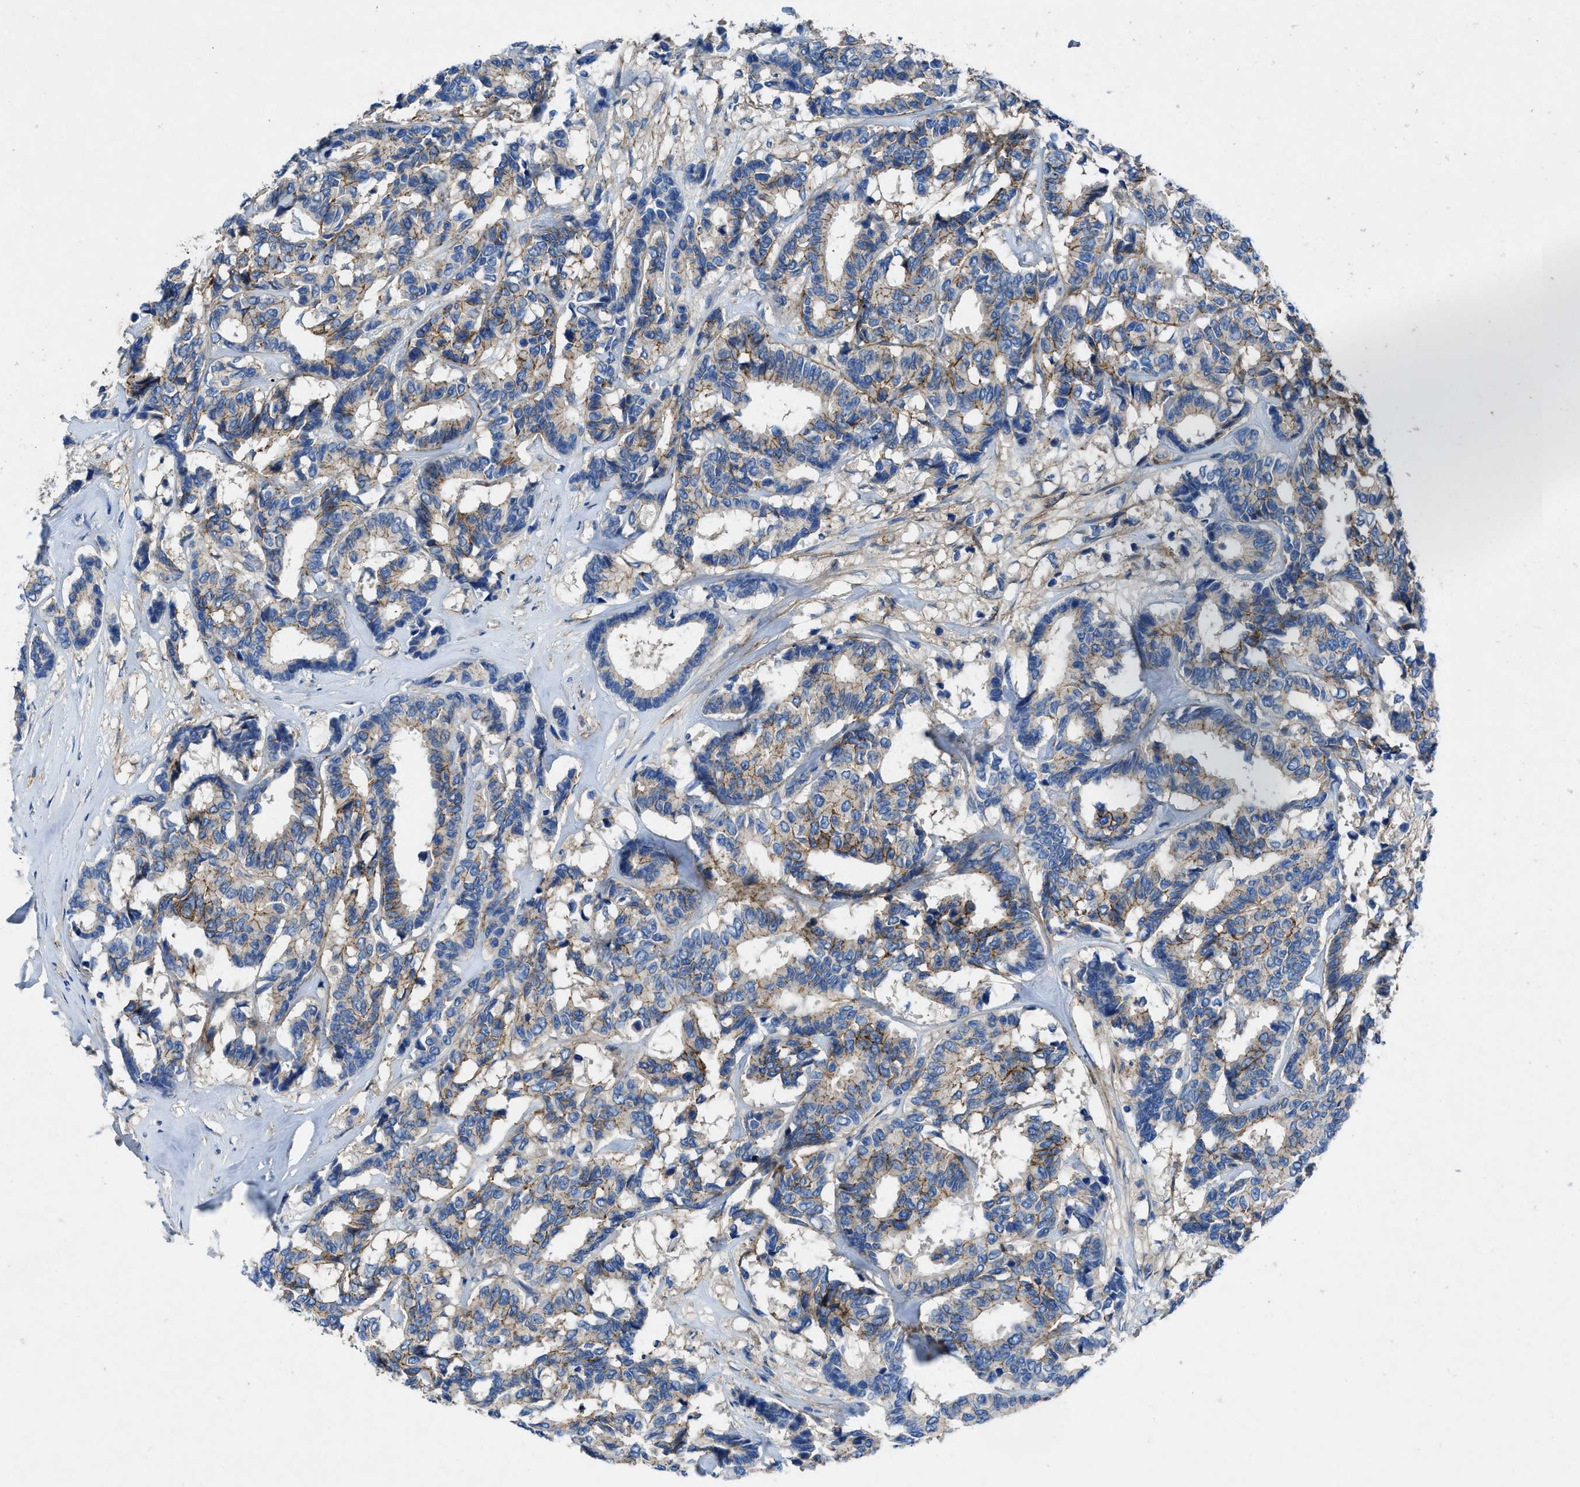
{"staining": {"intensity": "weak", "quantity": "25%-75%", "location": "cytoplasmic/membranous"}, "tissue": "breast cancer", "cell_type": "Tumor cells", "image_type": "cancer", "snomed": [{"axis": "morphology", "description": "Duct carcinoma"}, {"axis": "topography", "description": "Breast"}], "caption": "IHC image of neoplastic tissue: human invasive ductal carcinoma (breast) stained using immunohistochemistry demonstrates low levels of weak protein expression localized specifically in the cytoplasmic/membranous of tumor cells, appearing as a cytoplasmic/membranous brown color.", "gene": "PTGFRN", "patient": {"sex": "female", "age": 87}}